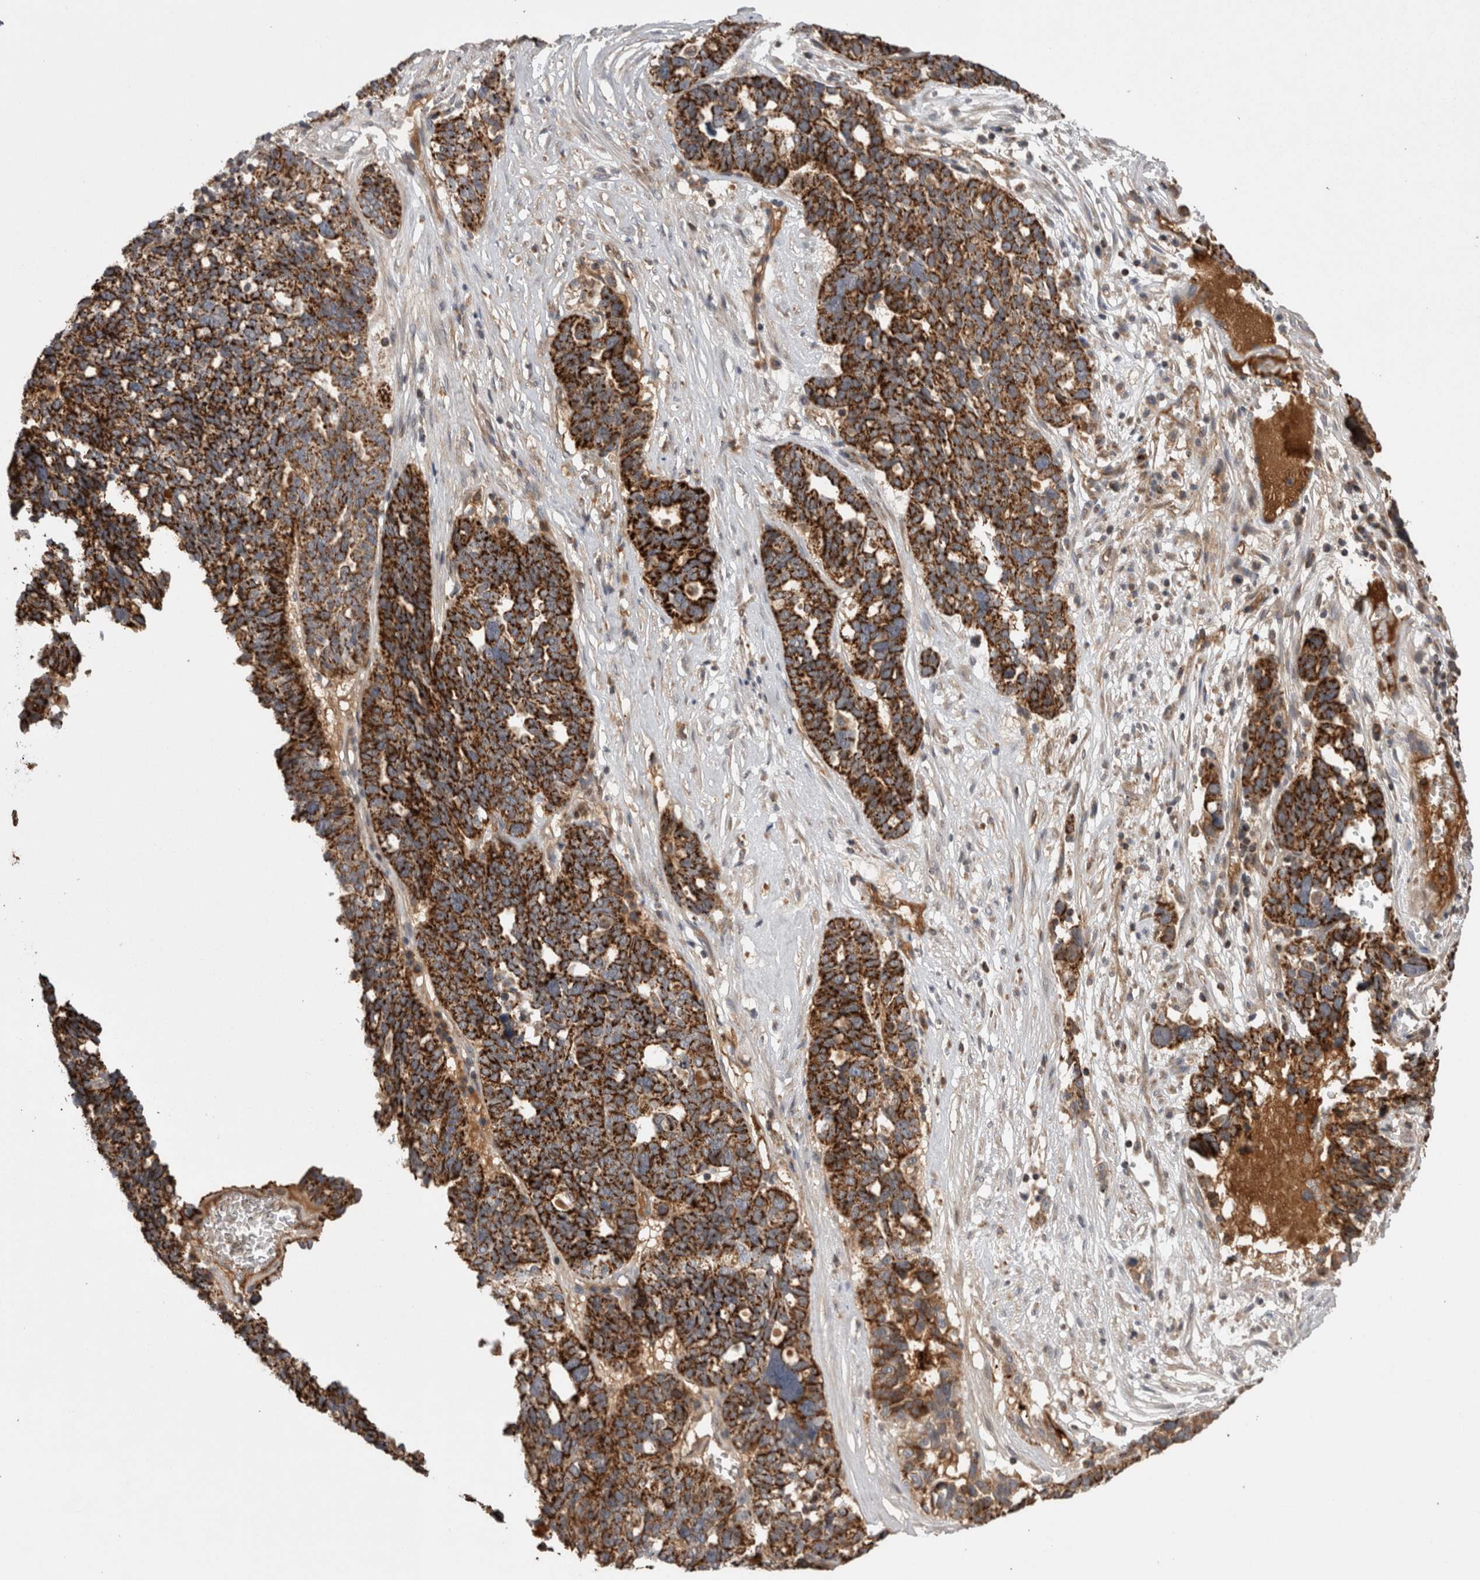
{"staining": {"intensity": "strong", "quantity": ">75%", "location": "cytoplasmic/membranous"}, "tissue": "ovarian cancer", "cell_type": "Tumor cells", "image_type": "cancer", "snomed": [{"axis": "morphology", "description": "Cystadenocarcinoma, serous, NOS"}, {"axis": "topography", "description": "Ovary"}], "caption": "Protein expression by immunohistochemistry (IHC) demonstrates strong cytoplasmic/membranous positivity in approximately >75% of tumor cells in ovarian cancer.", "gene": "DARS2", "patient": {"sex": "female", "age": 59}}